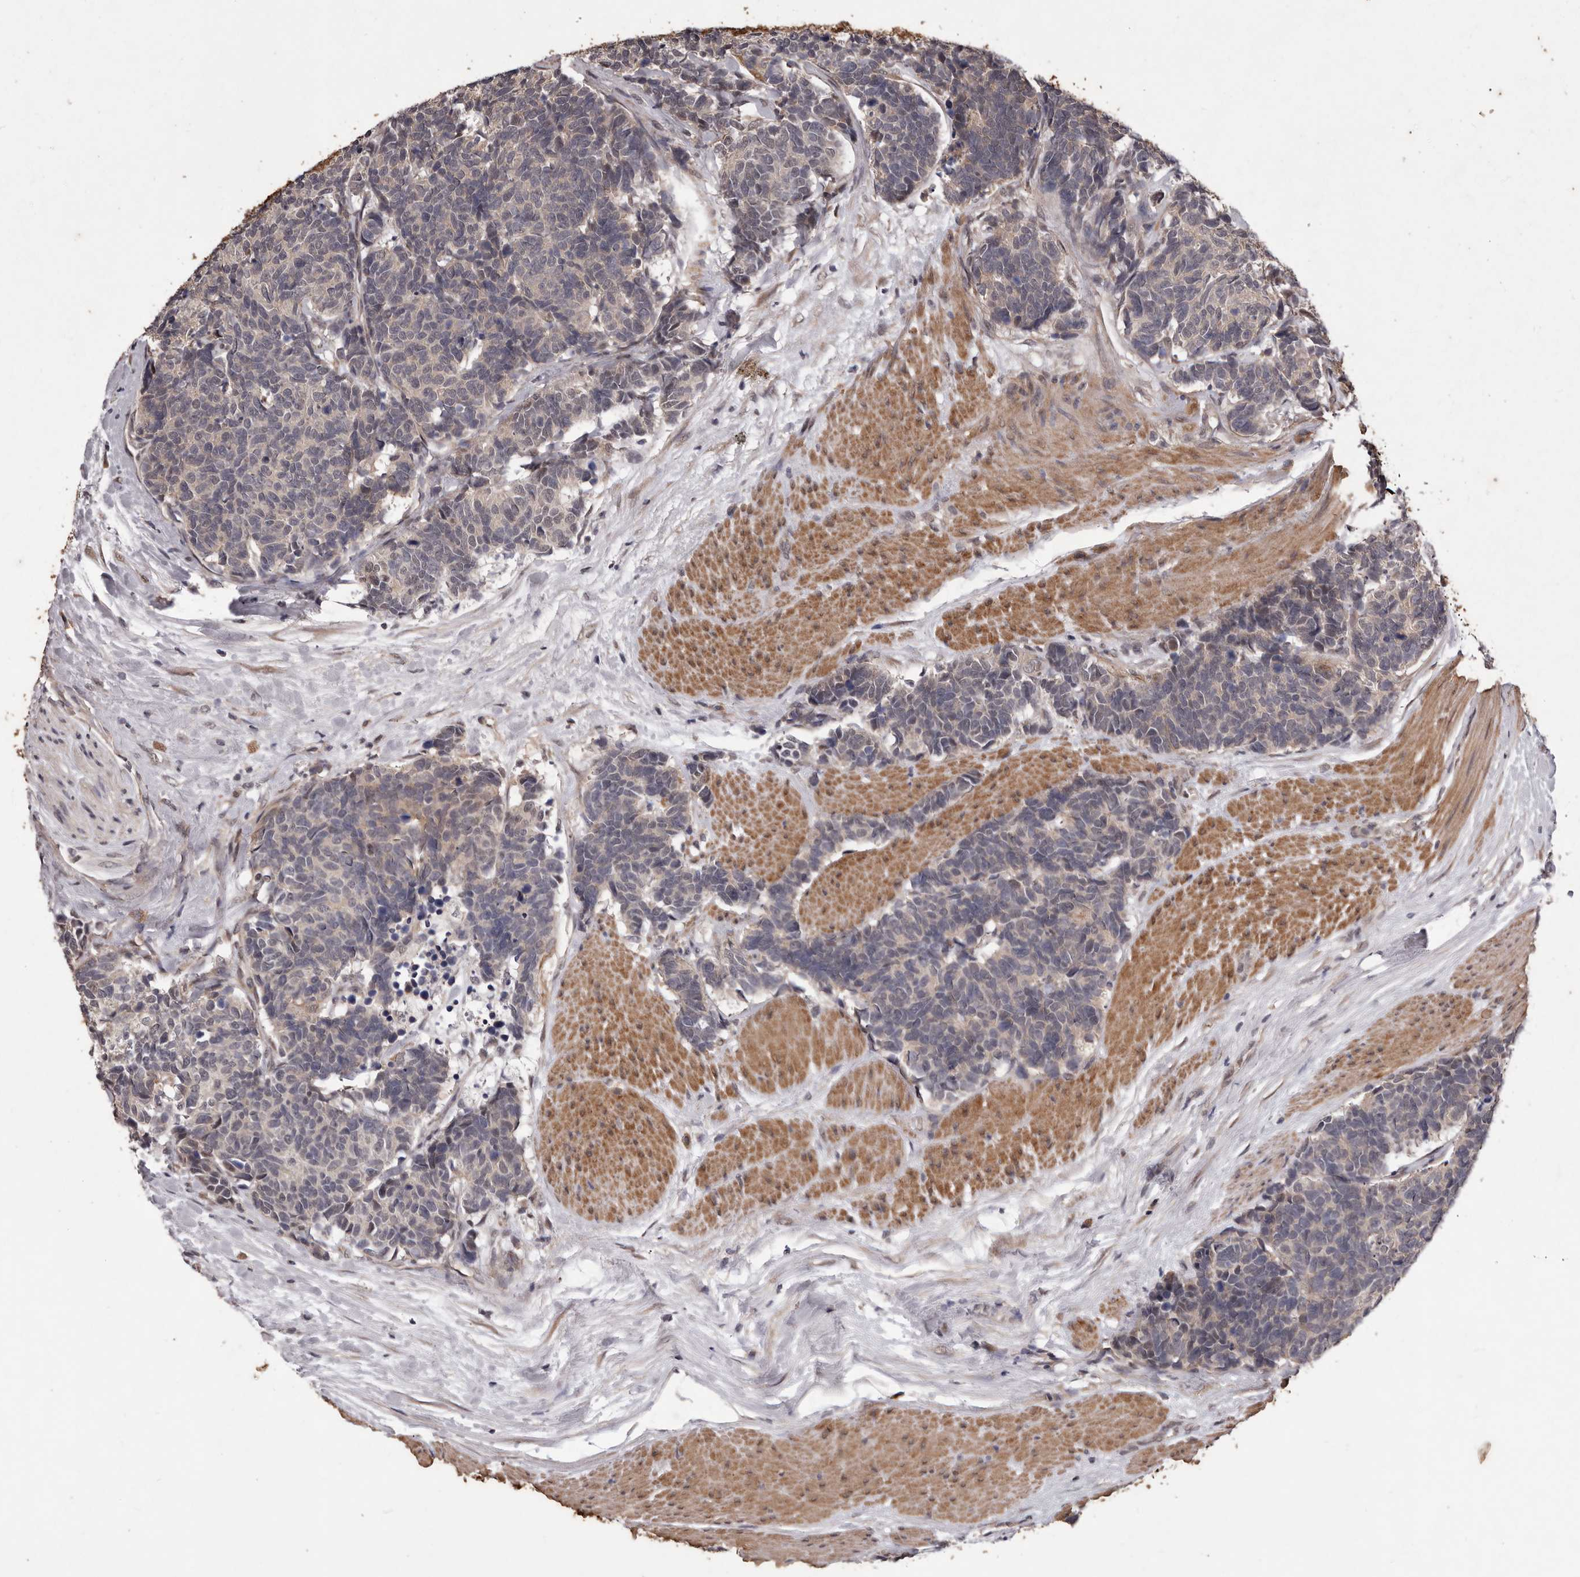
{"staining": {"intensity": "weak", "quantity": "<25%", "location": "cytoplasmic/membranous"}, "tissue": "carcinoid", "cell_type": "Tumor cells", "image_type": "cancer", "snomed": [{"axis": "morphology", "description": "Carcinoma, NOS"}, {"axis": "morphology", "description": "Carcinoid, malignant, NOS"}, {"axis": "topography", "description": "Urinary bladder"}], "caption": "A high-resolution image shows immunohistochemistry (IHC) staining of carcinoid, which exhibits no significant expression in tumor cells.", "gene": "CELF3", "patient": {"sex": "male", "age": 57}}